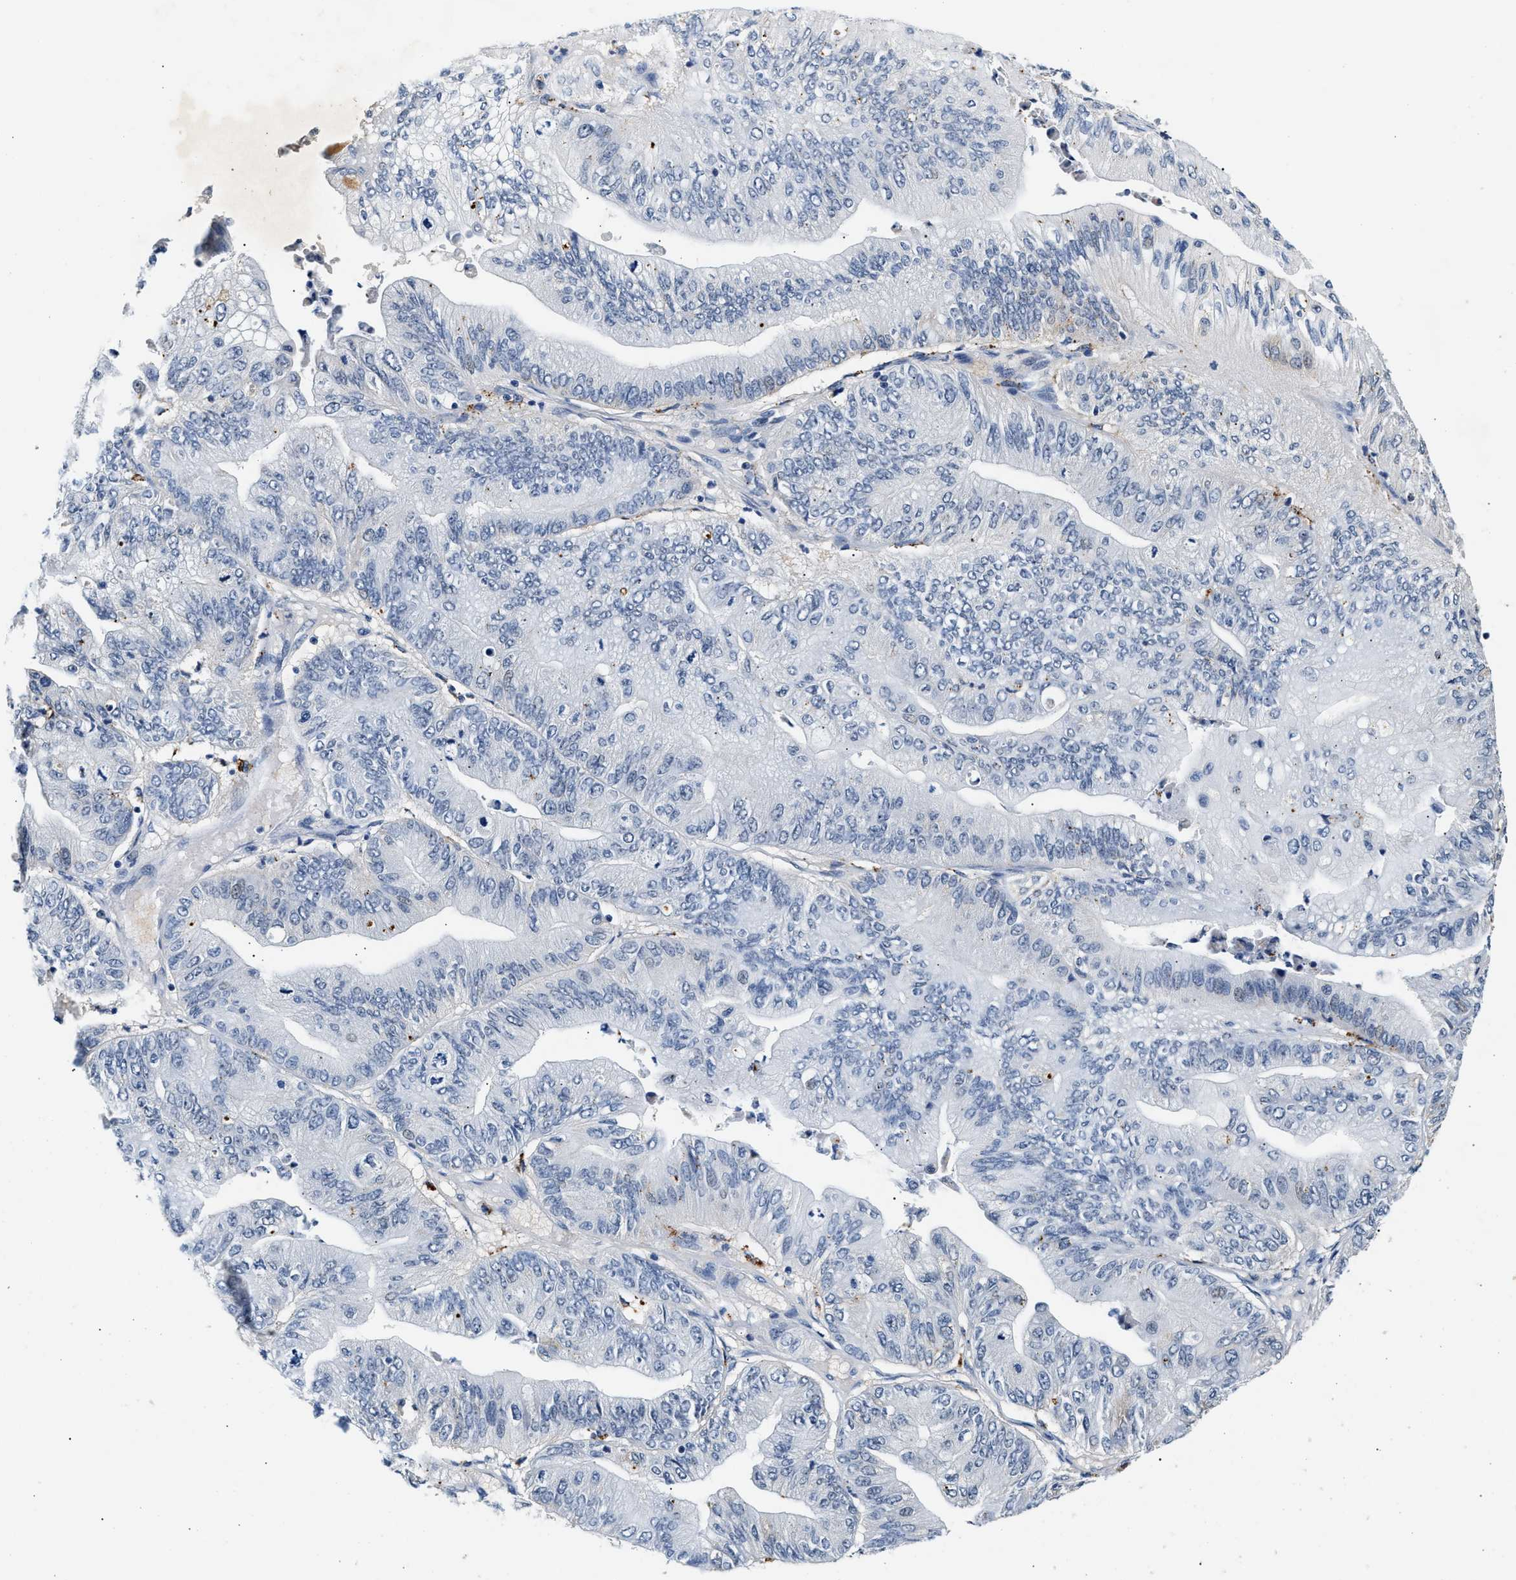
{"staining": {"intensity": "negative", "quantity": "none", "location": "none"}, "tissue": "ovarian cancer", "cell_type": "Tumor cells", "image_type": "cancer", "snomed": [{"axis": "morphology", "description": "Cystadenocarcinoma, mucinous, NOS"}, {"axis": "topography", "description": "Ovary"}], "caption": "Immunohistochemical staining of ovarian cancer (mucinous cystadenocarcinoma) reveals no significant positivity in tumor cells.", "gene": "MED22", "patient": {"sex": "female", "age": 61}}